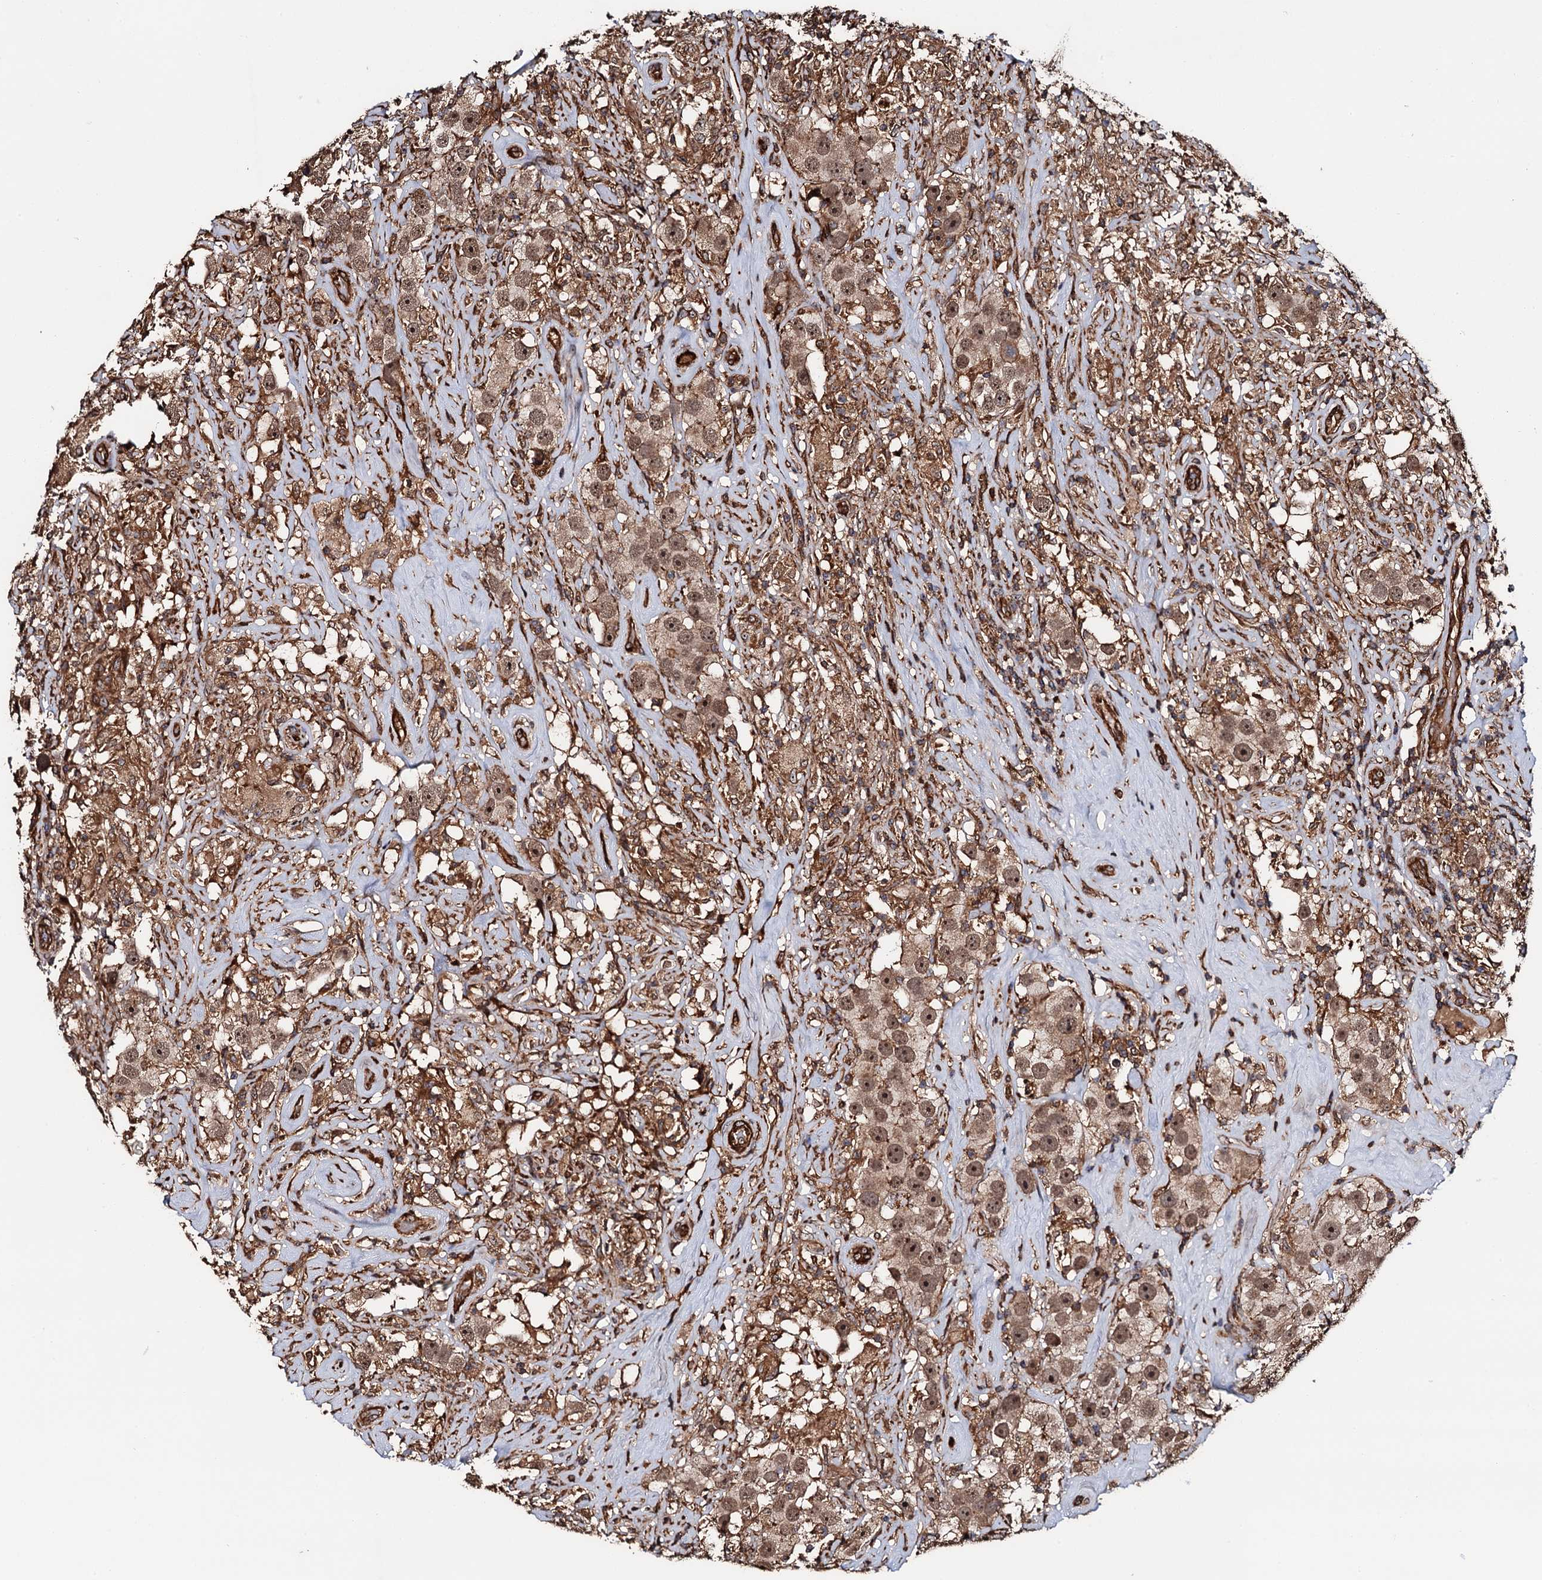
{"staining": {"intensity": "moderate", "quantity": ">75%", "location": "cytoplasmic/membranous,nuclear"}, "tissue": "testis cancer", "cell_type": "Tumor cells", "image_type": "cancer", "snomed": [{"axis": "morphology", "description": "Seminoma, NOS"}, {"axis": "topography", "description": "Testis"}], "caption": "Protein expression analysis of testis cancer (seminoma) exhibits moderate cytoplasmic/membranous and nuclear staining in about >75% of tumor cells.", "gene": "BORA", "patient": {"sex": "male", "age": 49}}